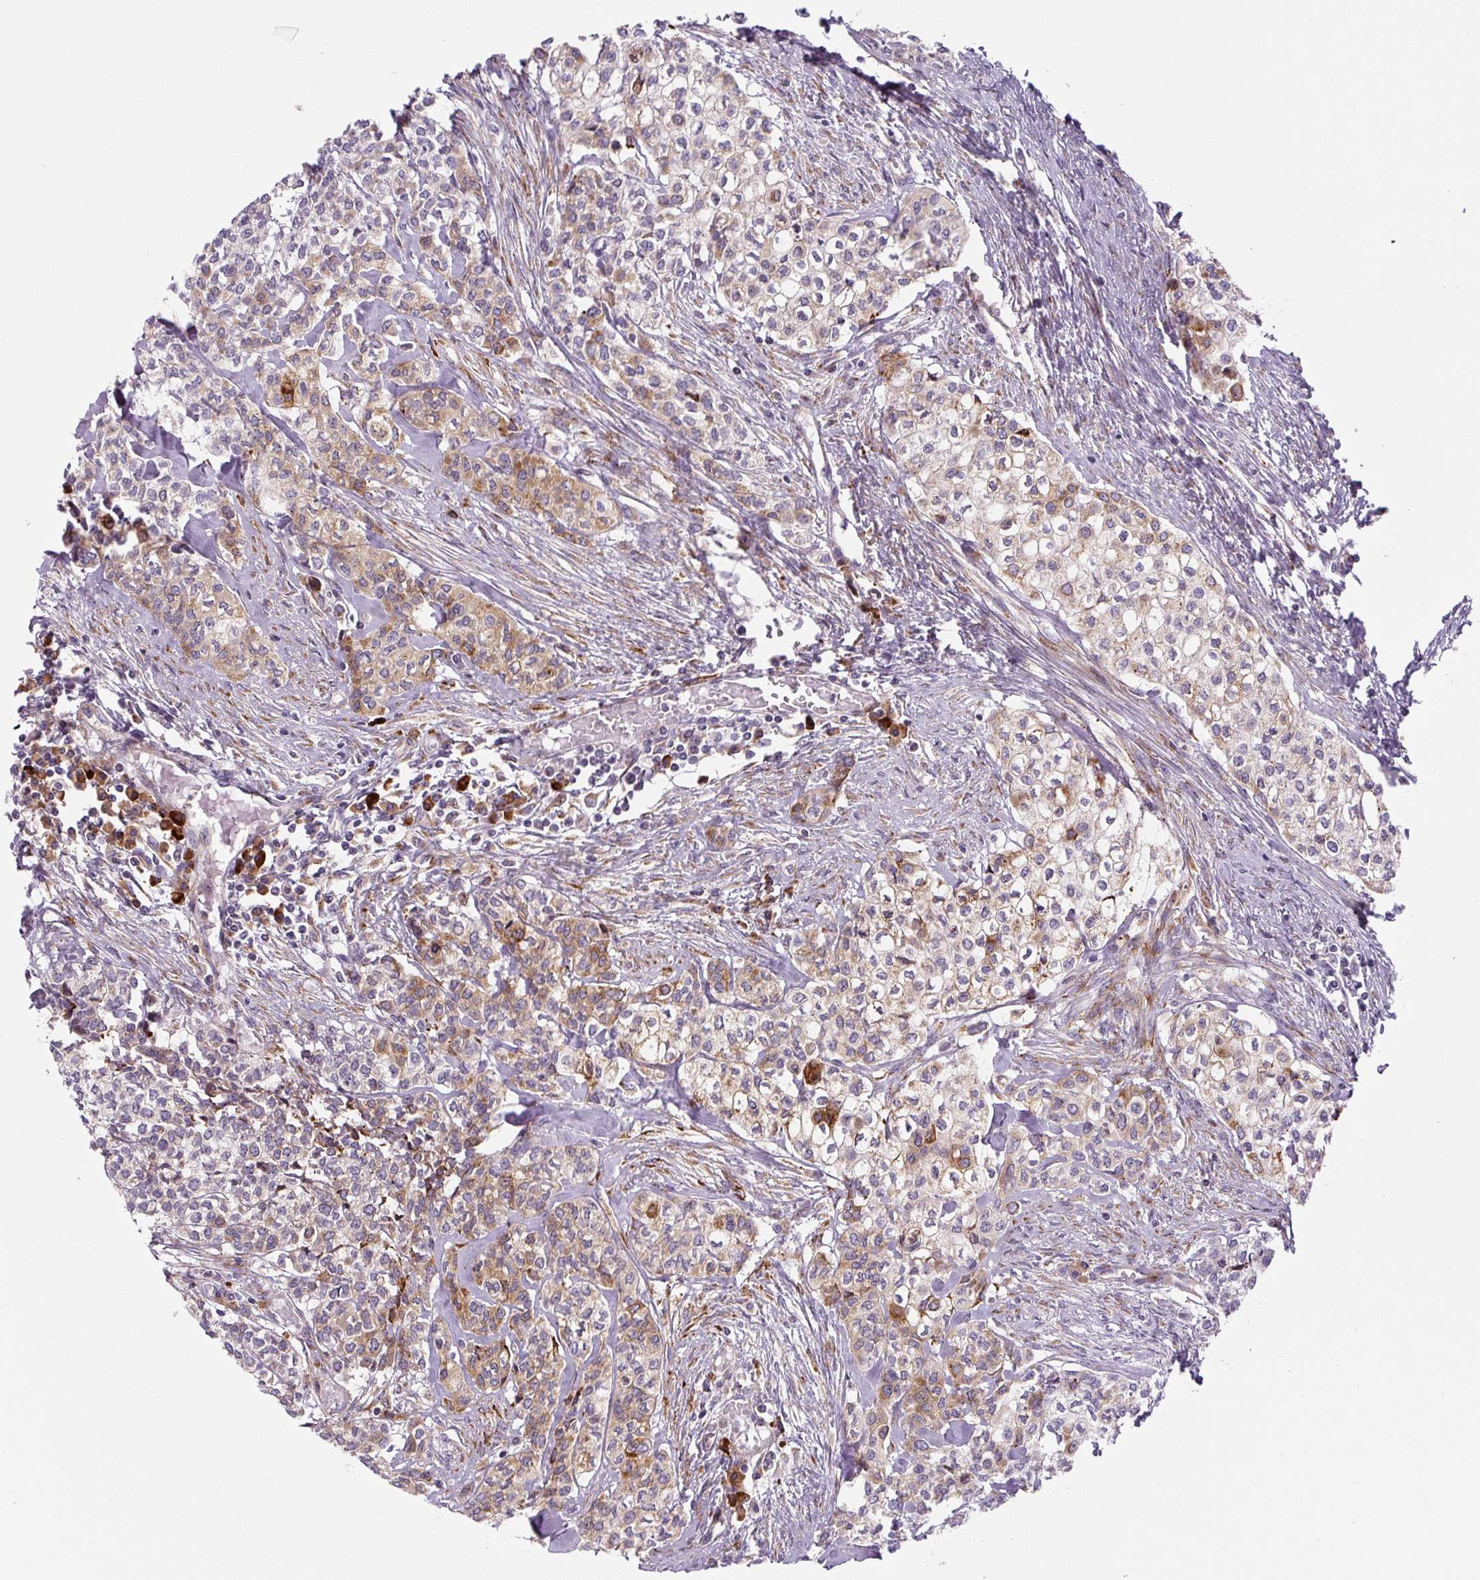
{"staining": {"intensity": "moderate", "quantity": "25%-75%", "location": "cytoplasmic/membranous"}, "tissue": "head and neck cancer", "cell_type": "Tumor cells", "image_type": "cancer", "snomed": [{"axis": "morphology", "description": "Adenocarcinoma, NOS"}, {"axis": "topography", "description": "Head-Neck"}], "caption": "Tumor cells display medium levels of moderate cytoplasmic/membranous staining in approximately 25%-75% of cells in head and neck adenocarcinoma.", "gene": "DISP3", "patient": {"sex": "male", "age": 81}}